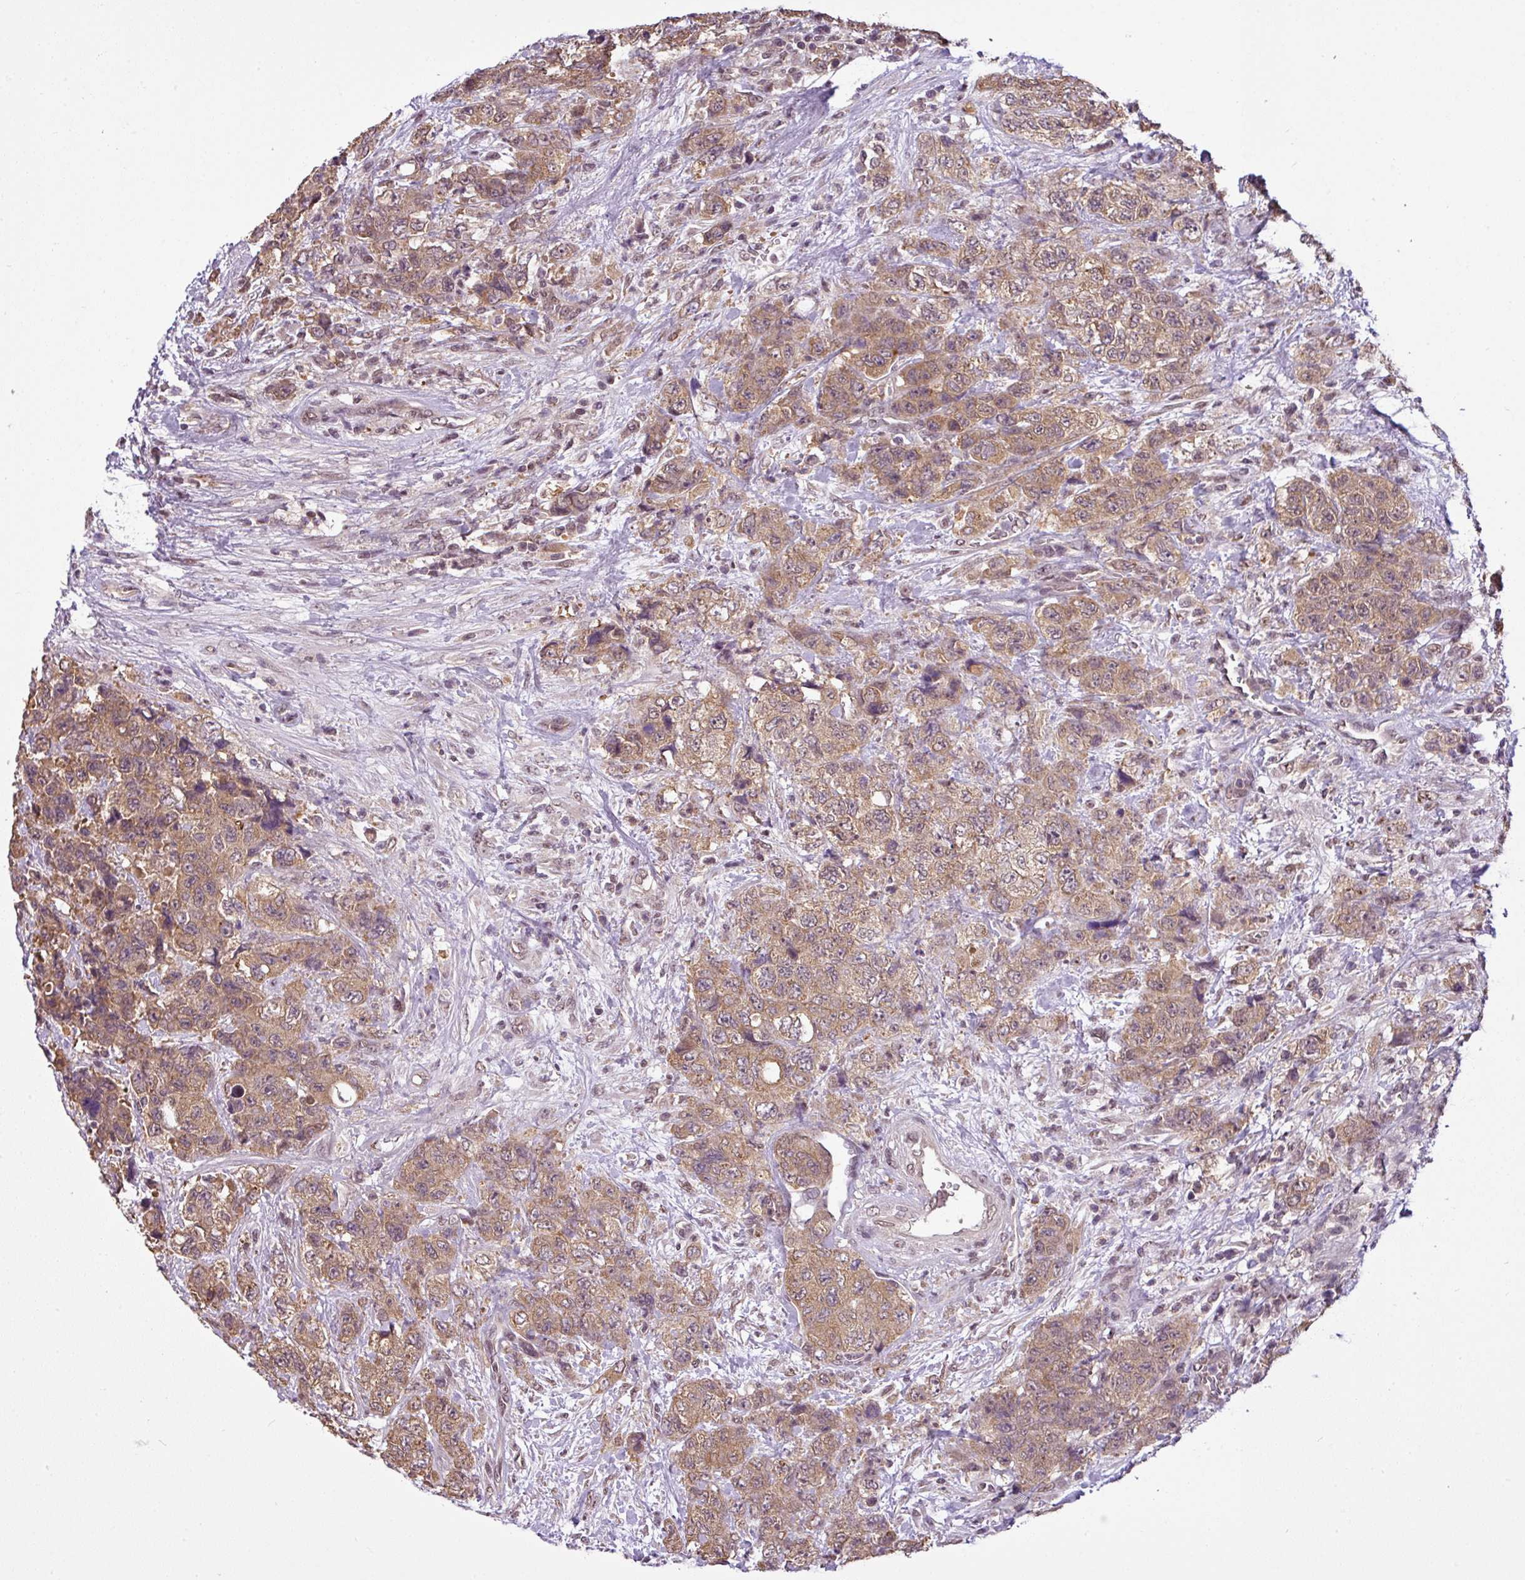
{"staining": {"intensity": "moderate", "quantity": ">75%", "location": "cytoplasmic/membranous"}, "tissue": "urothelial cancer", "cell_type": "Tumor cells", "image_type": "cancer", "snomed": [{"axis": "morphology", "description": "Urothelial carcinoma, High grade"}, {"axis": "topography", "description": "Urinary bladder"}], "caption": "Human urothelial cancer stained for a protein (brown) reveals moderate cytoplasmic/membranous positive expression in about >75% of tumor cells.", "gene": "MFHAS1", "patient": {"sex": "female", "age": 78}}